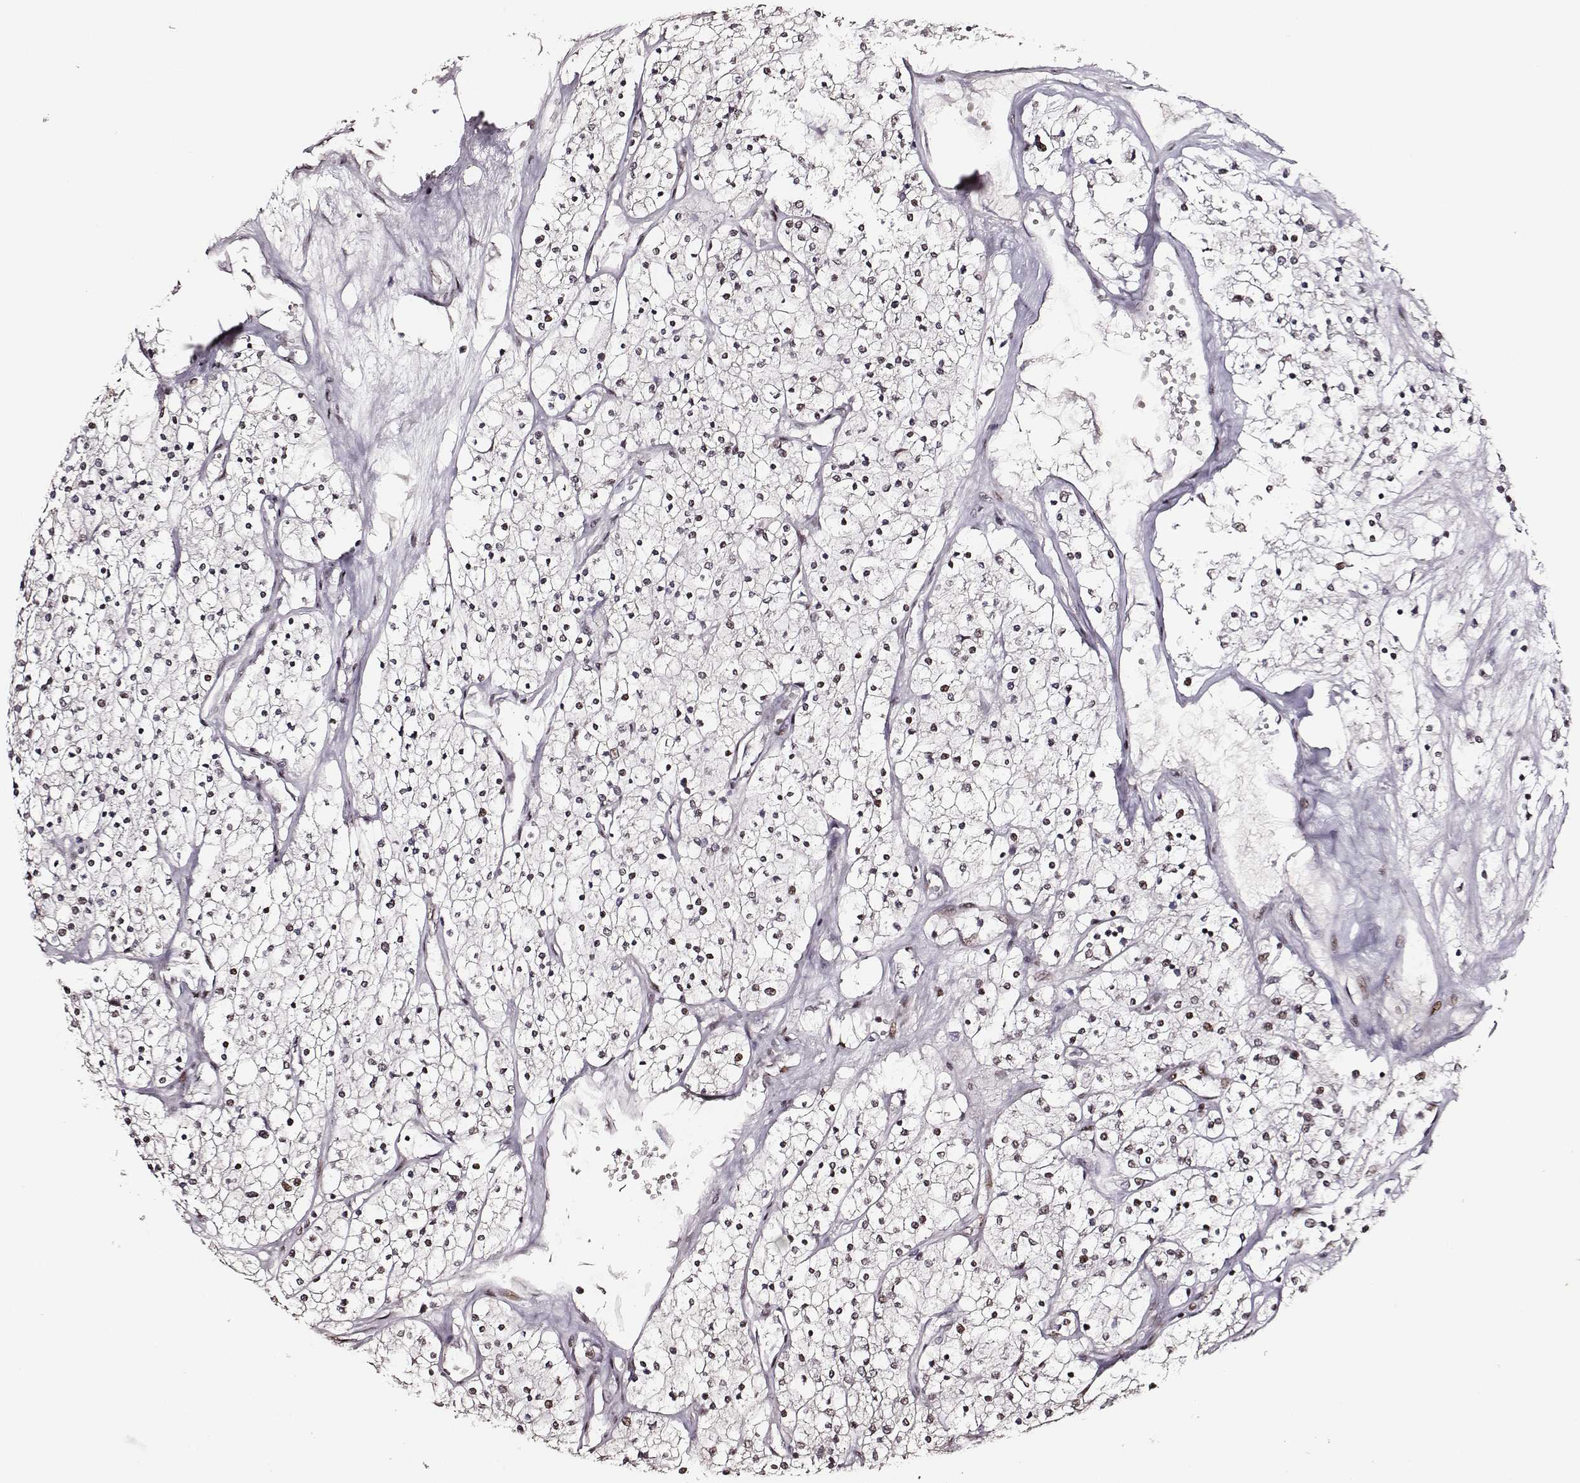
{"staining": {"intensity": "strong", "quantity": ">75%", "location": "nuclear"}, "tissue": "renal cancer", "cell_type": "Tumor cells", "image_type": "cancer", "snomed": [{"axis": "morphology", "description": "Adenocarcinoma, NOS"}, {"axis": "topography", "description": "Kidney"}], "caption": "IHC (DAB (3,3'-diaminobenzidine)) staining of human adenocarcinoma (renal) reveals strong nuclear protein staining in approximately >75% of tumor cells.", "gene": "PPARA", "patient": {"sex": "male", "age": 80}}